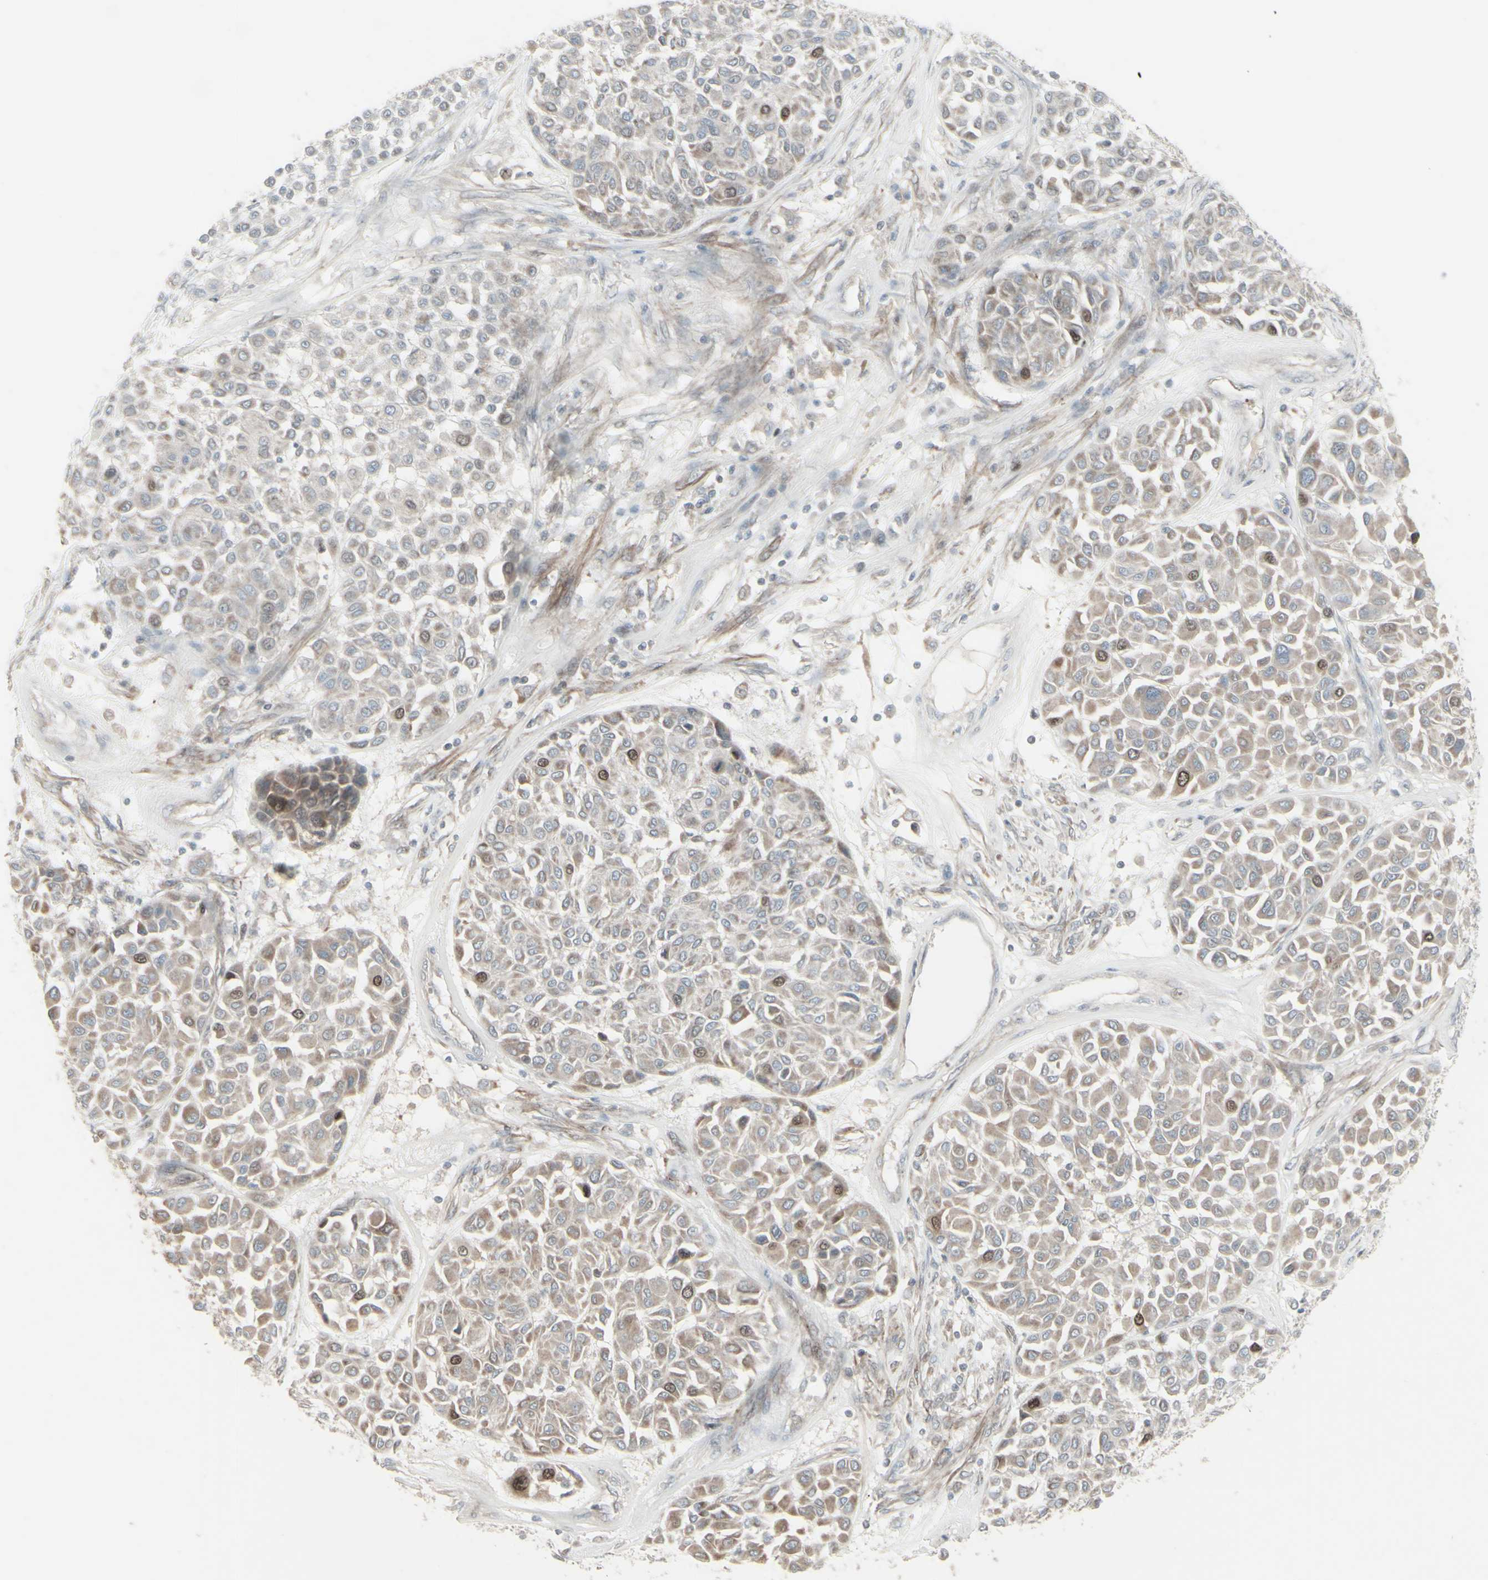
{"staining": {"intensity": "strong", "quantity": "<25%", "location": "cytoplasmic/membranous,nuclear"}, "tissue": "melanoma", "cell_type": "Tumor cells", "image_type": "cancer", "snomed": [{"axis": "morphology", "description": "Malignant melanoma, Metastatic site"}, {"axis": "topography", "description": "Soft tissue"}], "caption": "A photomicrograph of malignant melanoma (metastatic site) stained for a protein reveals strong cytoplasmic/membranous and nuclear brown staining in tumor cells. The staining is performed using DAB (3,3'-diaminobenzidine) brown chromogen to label protein expression. The nuclei are counter-stained blue using hematoxylin.", "gene": "GMNN", "patient": {"sex": "male", "age": 41}}